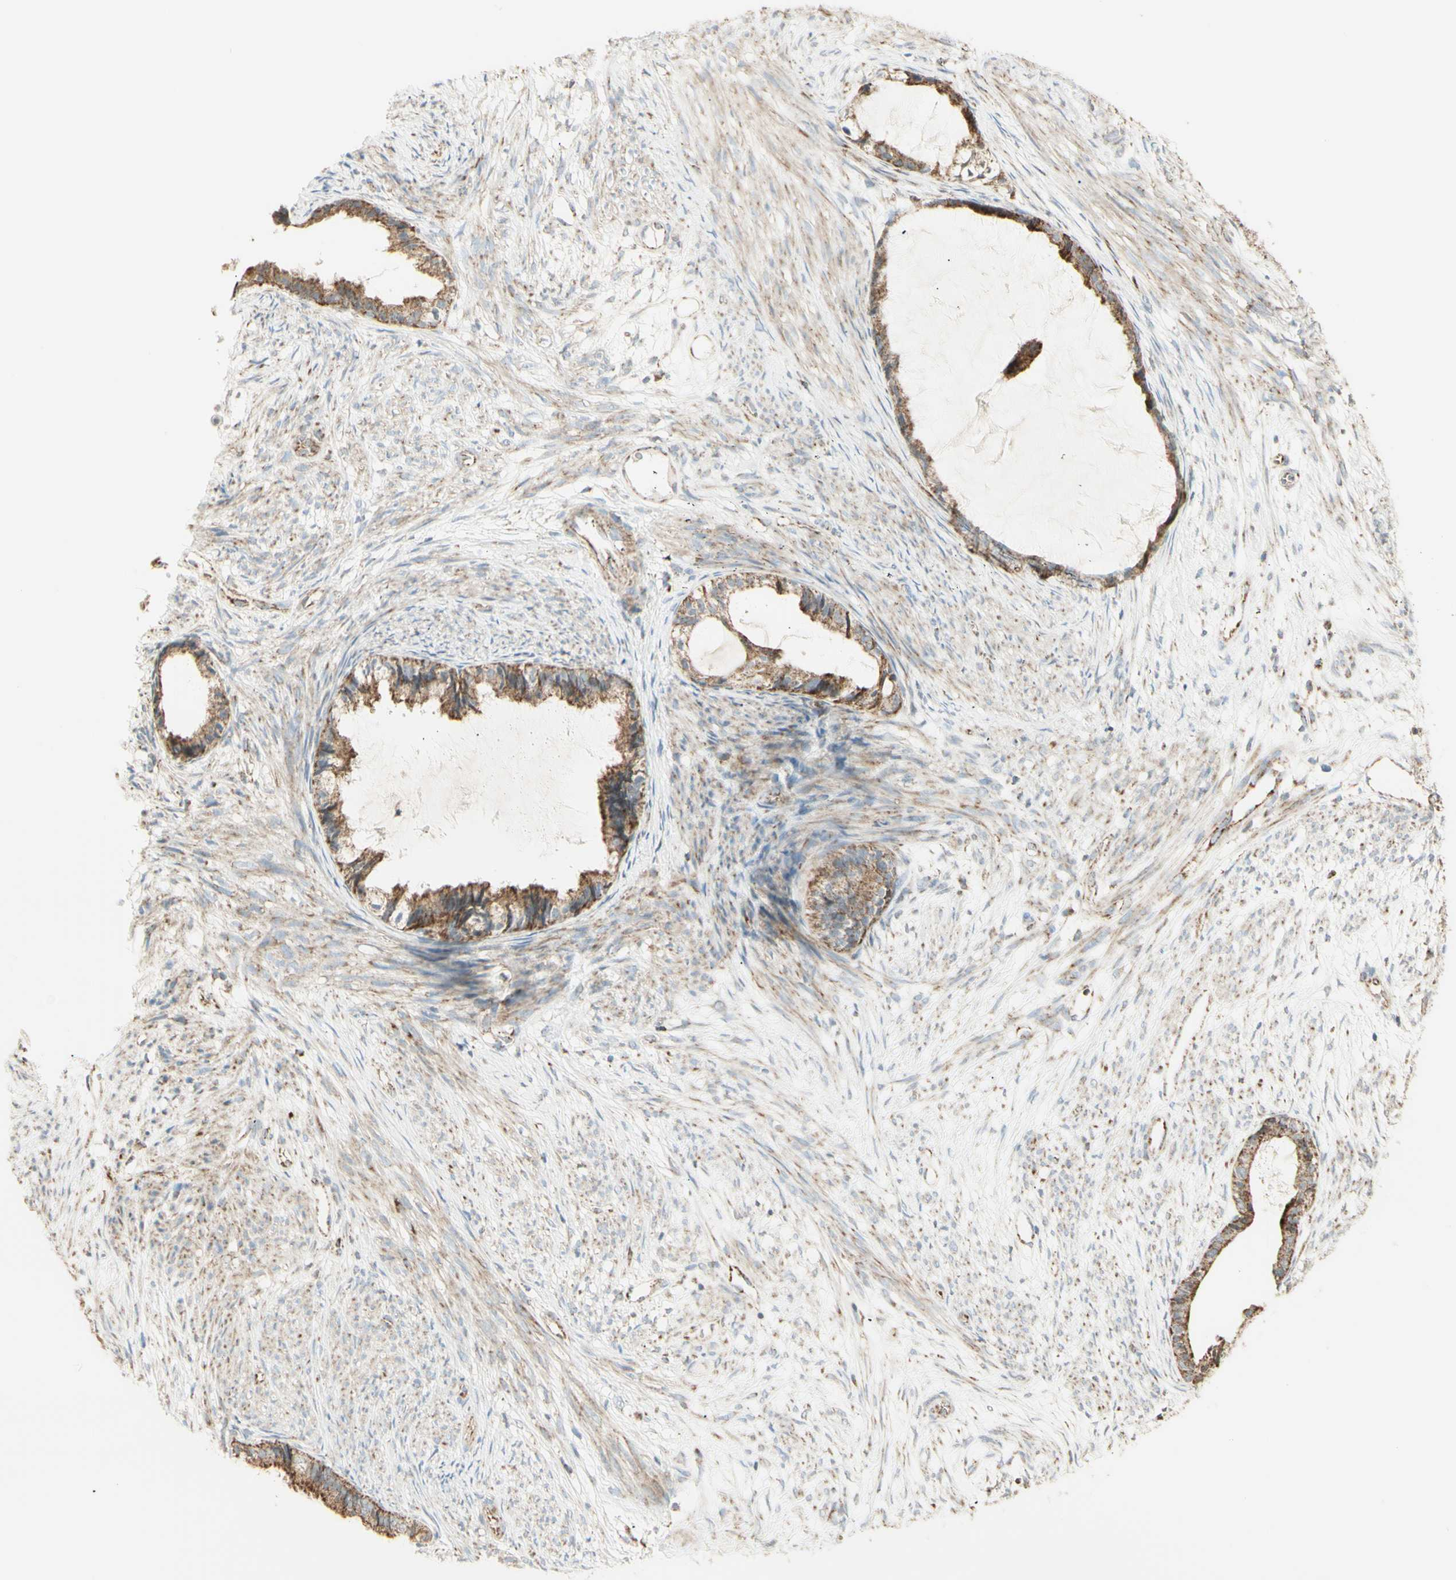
{"staining": {"intensity": "moderate", "quantity": ">75%", "location": "cytoplasmic/membranous"}, "tissue": "cervical cancer", "cell_type": "Tumor cells", "image_type": "cancer", "snomed": [{"axis": "morphology", "description": "Normal tissue, NOS"}, {"axis": "morphology", "description": "Adenocarcinoma, NOS"}, {"axis": "topography", "description": "Cervix"}, {"axis": "topography", "description": "Endometrium"}], "caption": "Protein analysis of adenocarcinoma (cervical) tissue demonstrates moderate cytoplasmic/membranous expression in approximately >75% of tumor cells.", "gene": "LETM1", "patient": {"sex": "female", "age": 86}}